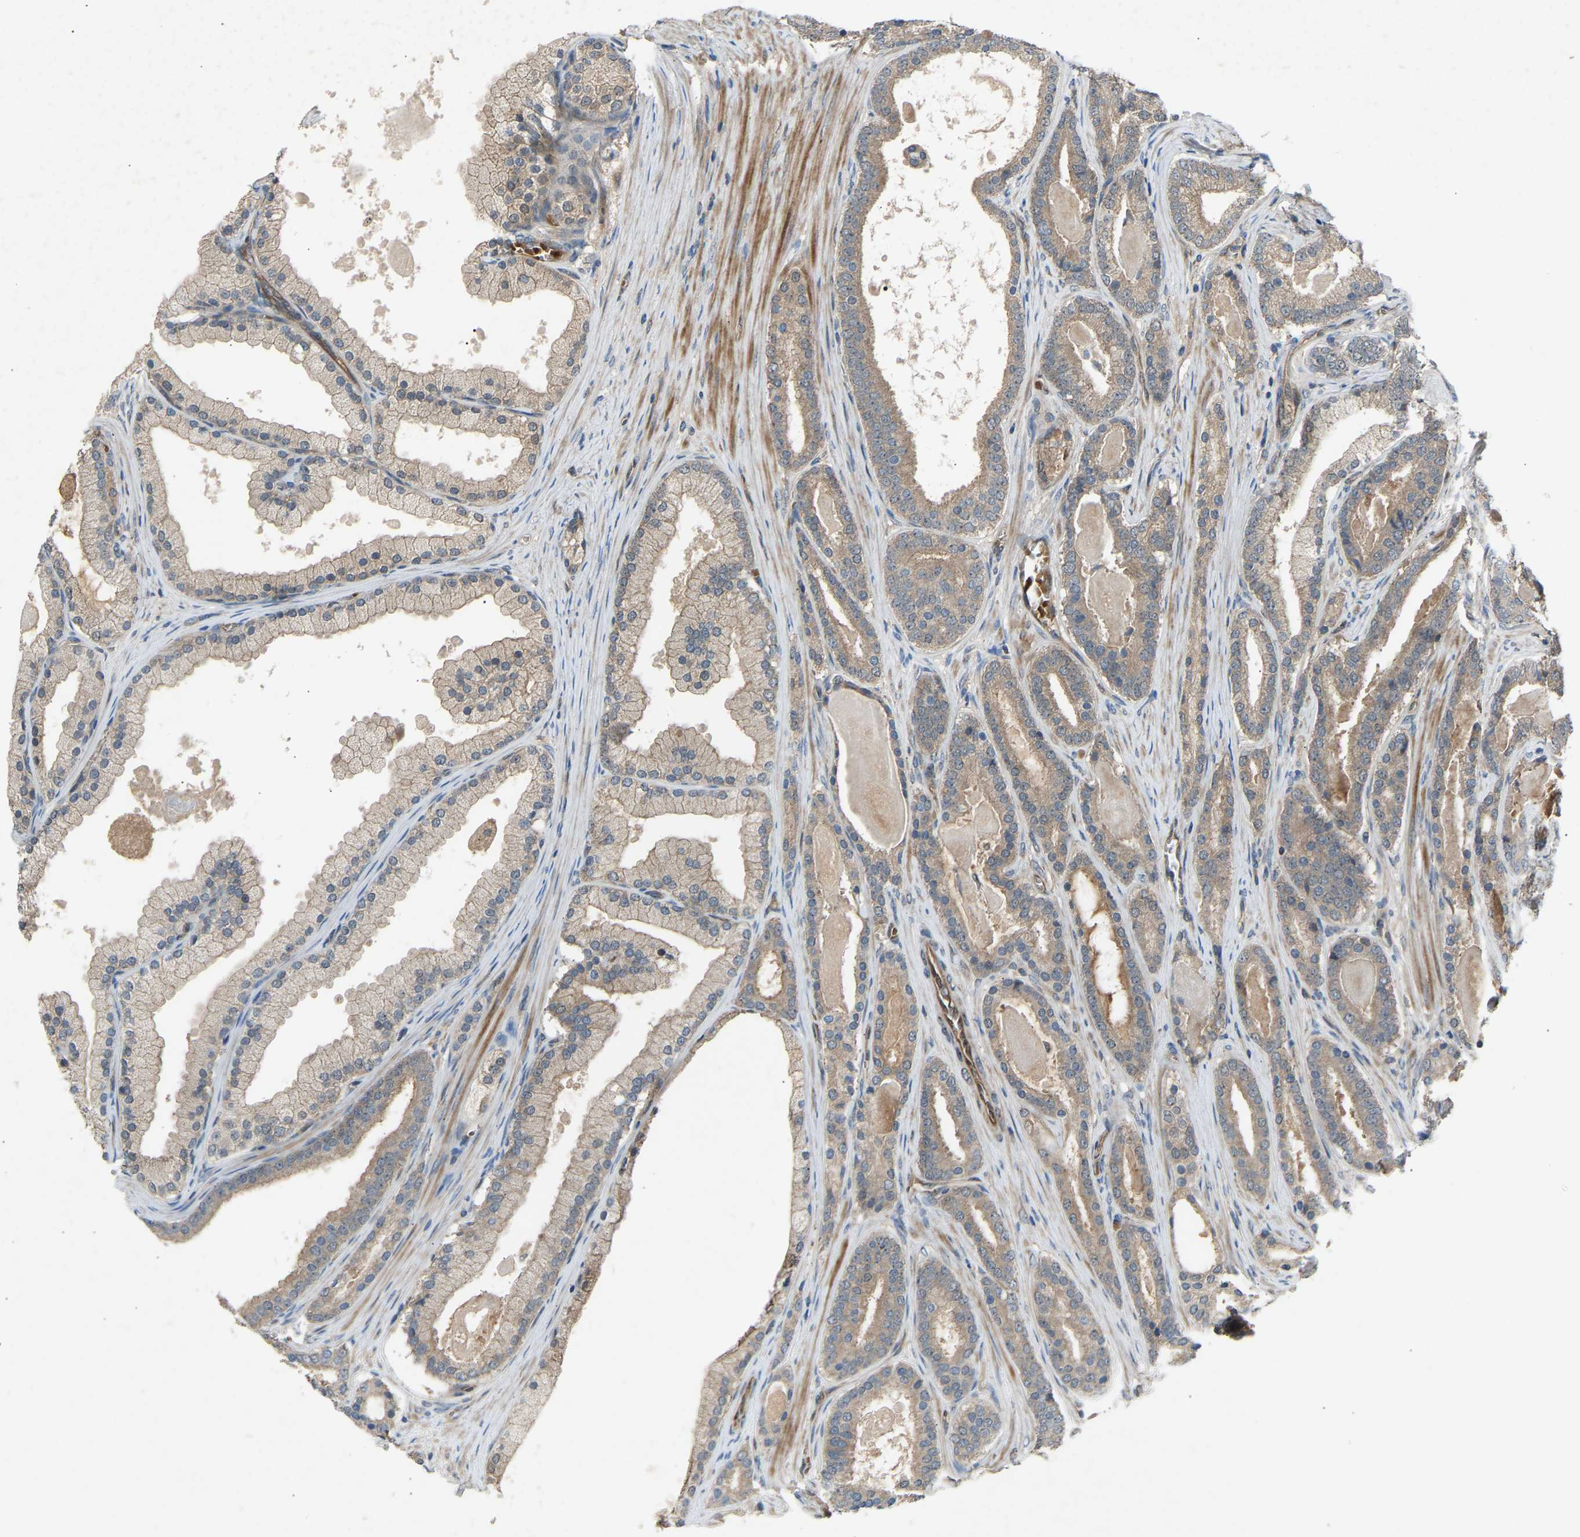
{"staining": {"intensity": "weak", "quantity": ">75%", "location": "cytoplasmic/membranous"}, "tissue": "prostate cancer", "cell_type": "Tumor cells", "image_type": "cancer", "snomed": [{"axis": "morphology", "description": "Adenocarcinoma, High grade"}, {"axis": "topography", "description": "Prostate"}], "caption": "A brown stain labels weak cytoplasmic/membranous expression of a protein in prostate high-grade adenocarcinoma tumor cells.", "gene": "GAS2L1", "patient": {"sex": "male", "age": 60}}